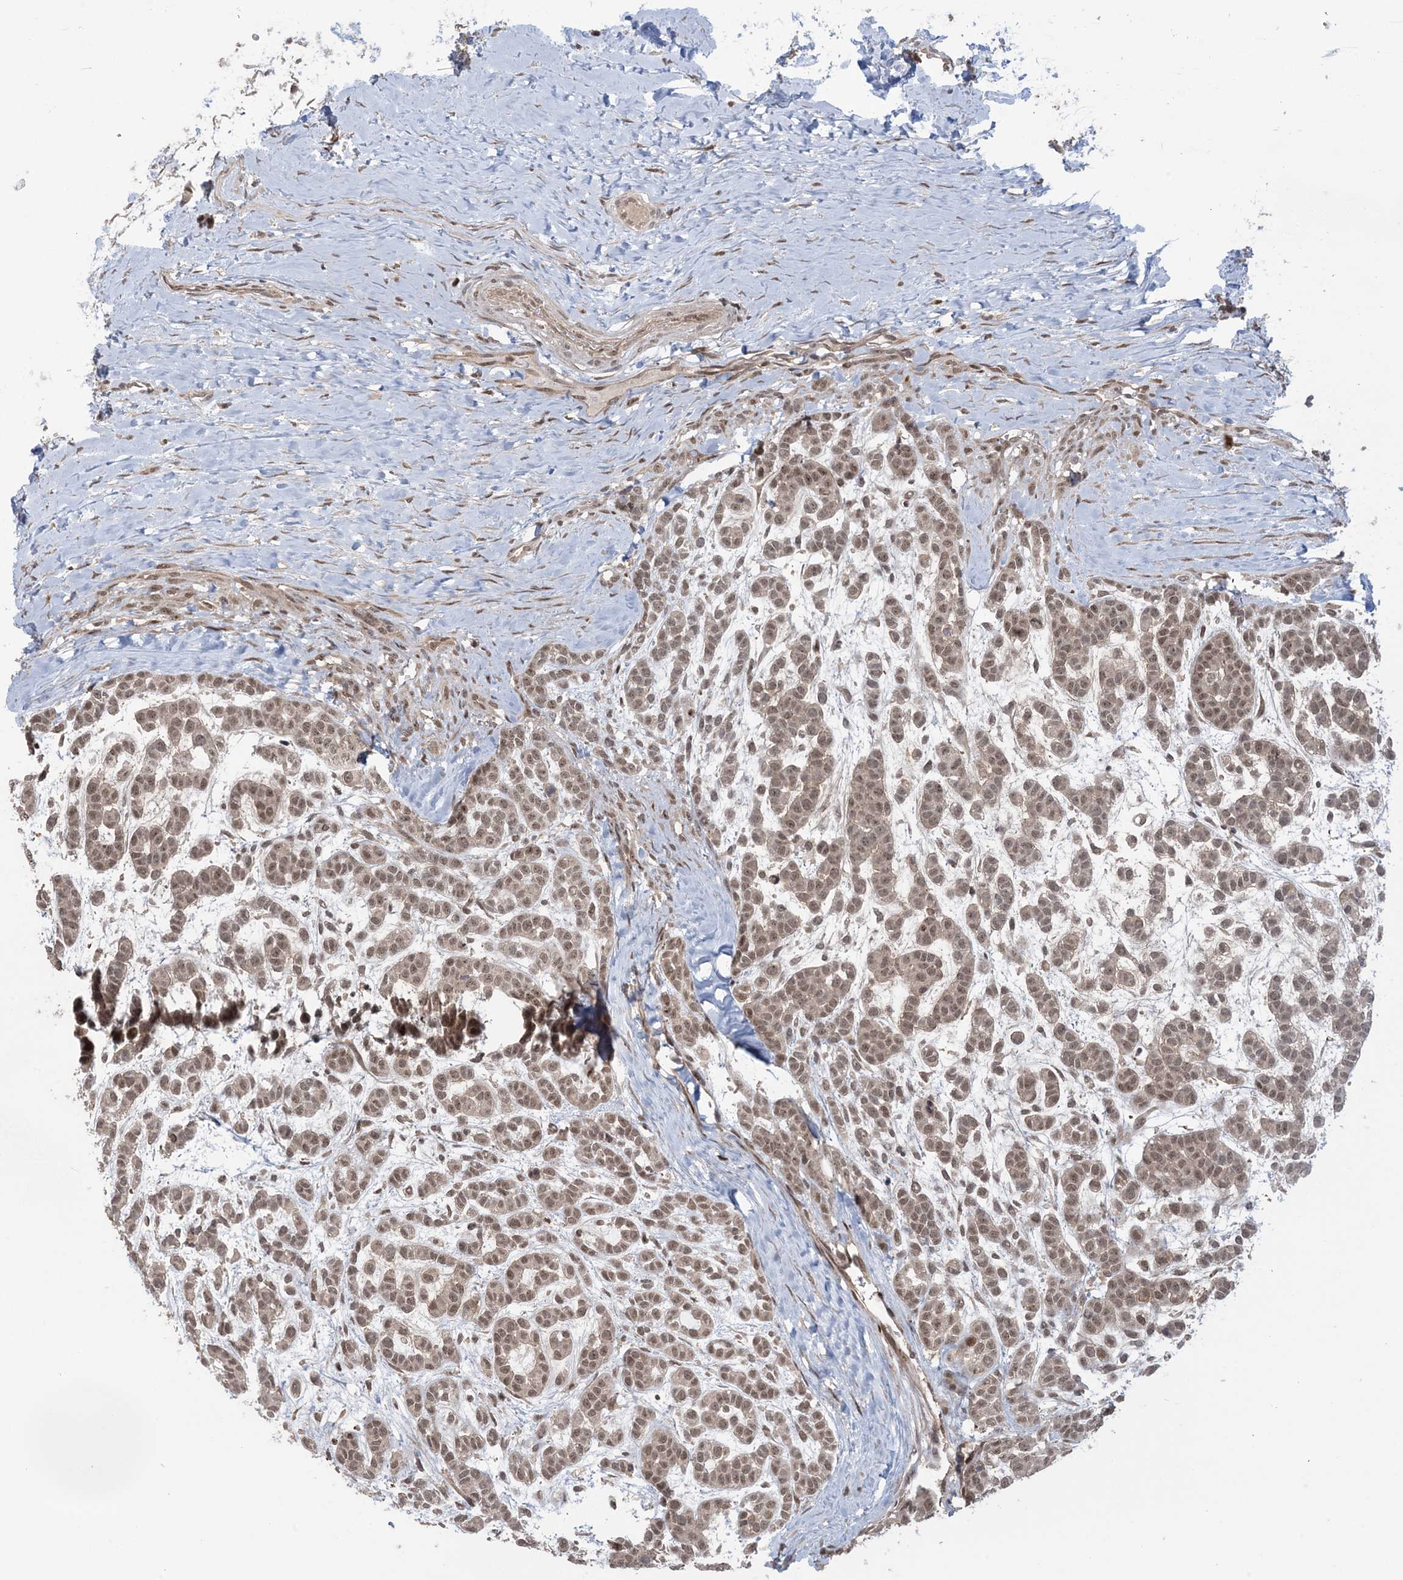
{"staining": {"intensity": "moderate", "quantity": ">75%", "location": "nuclear"}, "tissue": "head and neck cancer", "cell_type": "Tumor cells", "image_type": "cancer", "snomed": [{"axis": "morphology", "description": "Adenocarcinoma, NOS"}, {"axis": "morphology", "description": "Adenoma, NOS"}, {"axis": "topography", "description": "Head-Neck"}], "caption": "Immunohistochemical staining of adenoma (head and neck) displays medium levels of moderate nuclear protein positivity in about >75% of tumor cells. The staining is performed using DAB brown chromogen to label protein expression. The nuclei are counter-stained blue using hematoxylin.", "gene": "ZNF710", "patient": {"sex": "female", "age": 55}}